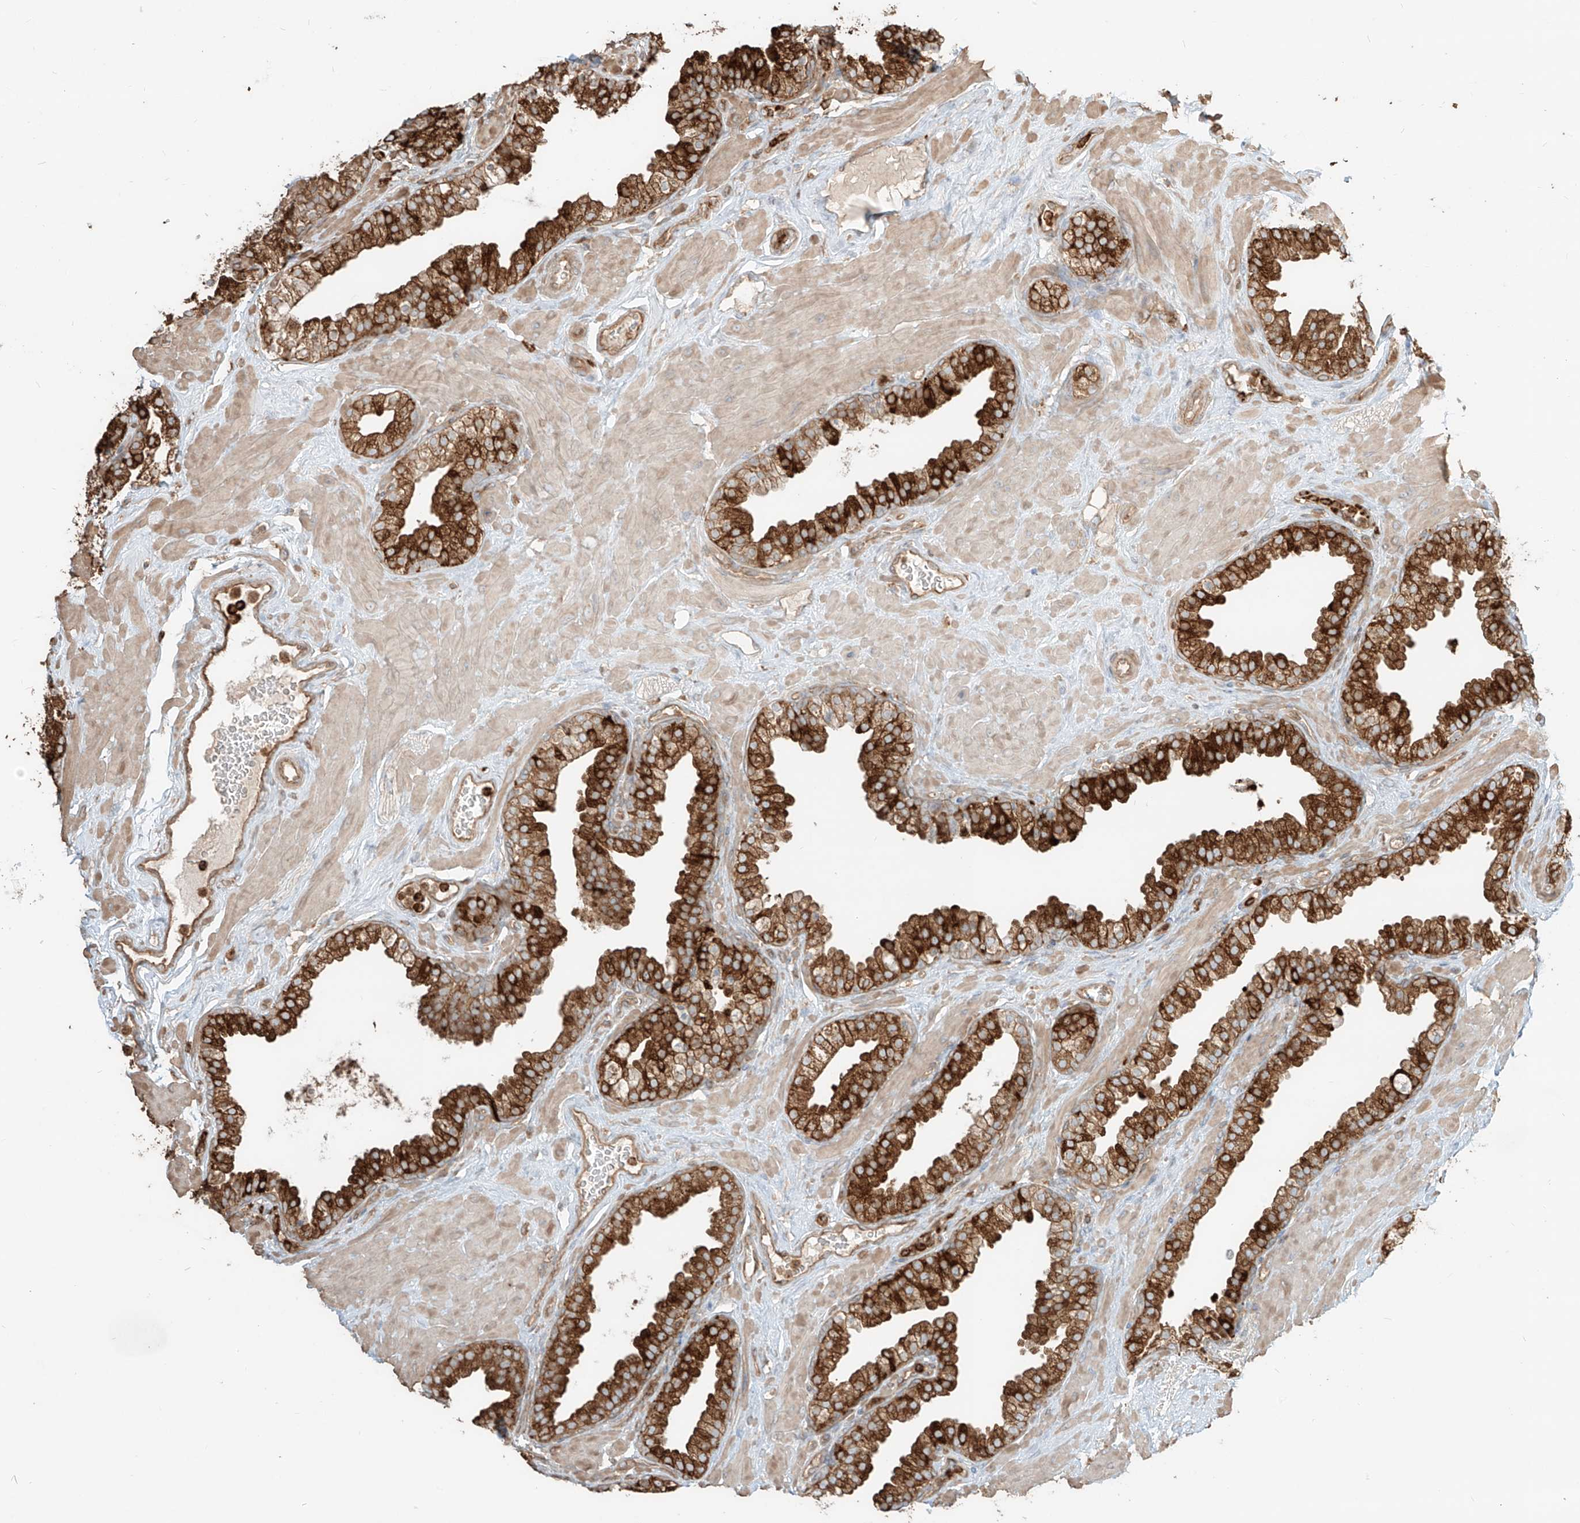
{"staining": {"intensity": "strong", "quantity": ">75%", "location": "cytoplasmic/membranous"}, "tissue": "prostate", "cell_type": "Glandular cells", "image_type": "normal", "snomed": [{"axis": "morphology", "description": "Normal tissue, NOS"}, {"axis": "morphology", "description": "Urothelial carcinoma, Low grade"}, {"axis": "topography", "description": "Urinary bladder"}, {"axis": "topography", "description": "Prostate"}], "caption": "A high-resolution histopathology image shows IHC staining of unremarkable prostate, which reveals strong cytoplasmic/membranous expression in about >75% of glandular cells.", "gene": "CCDC115", "patient": {"sex": "male", "age": 60}}